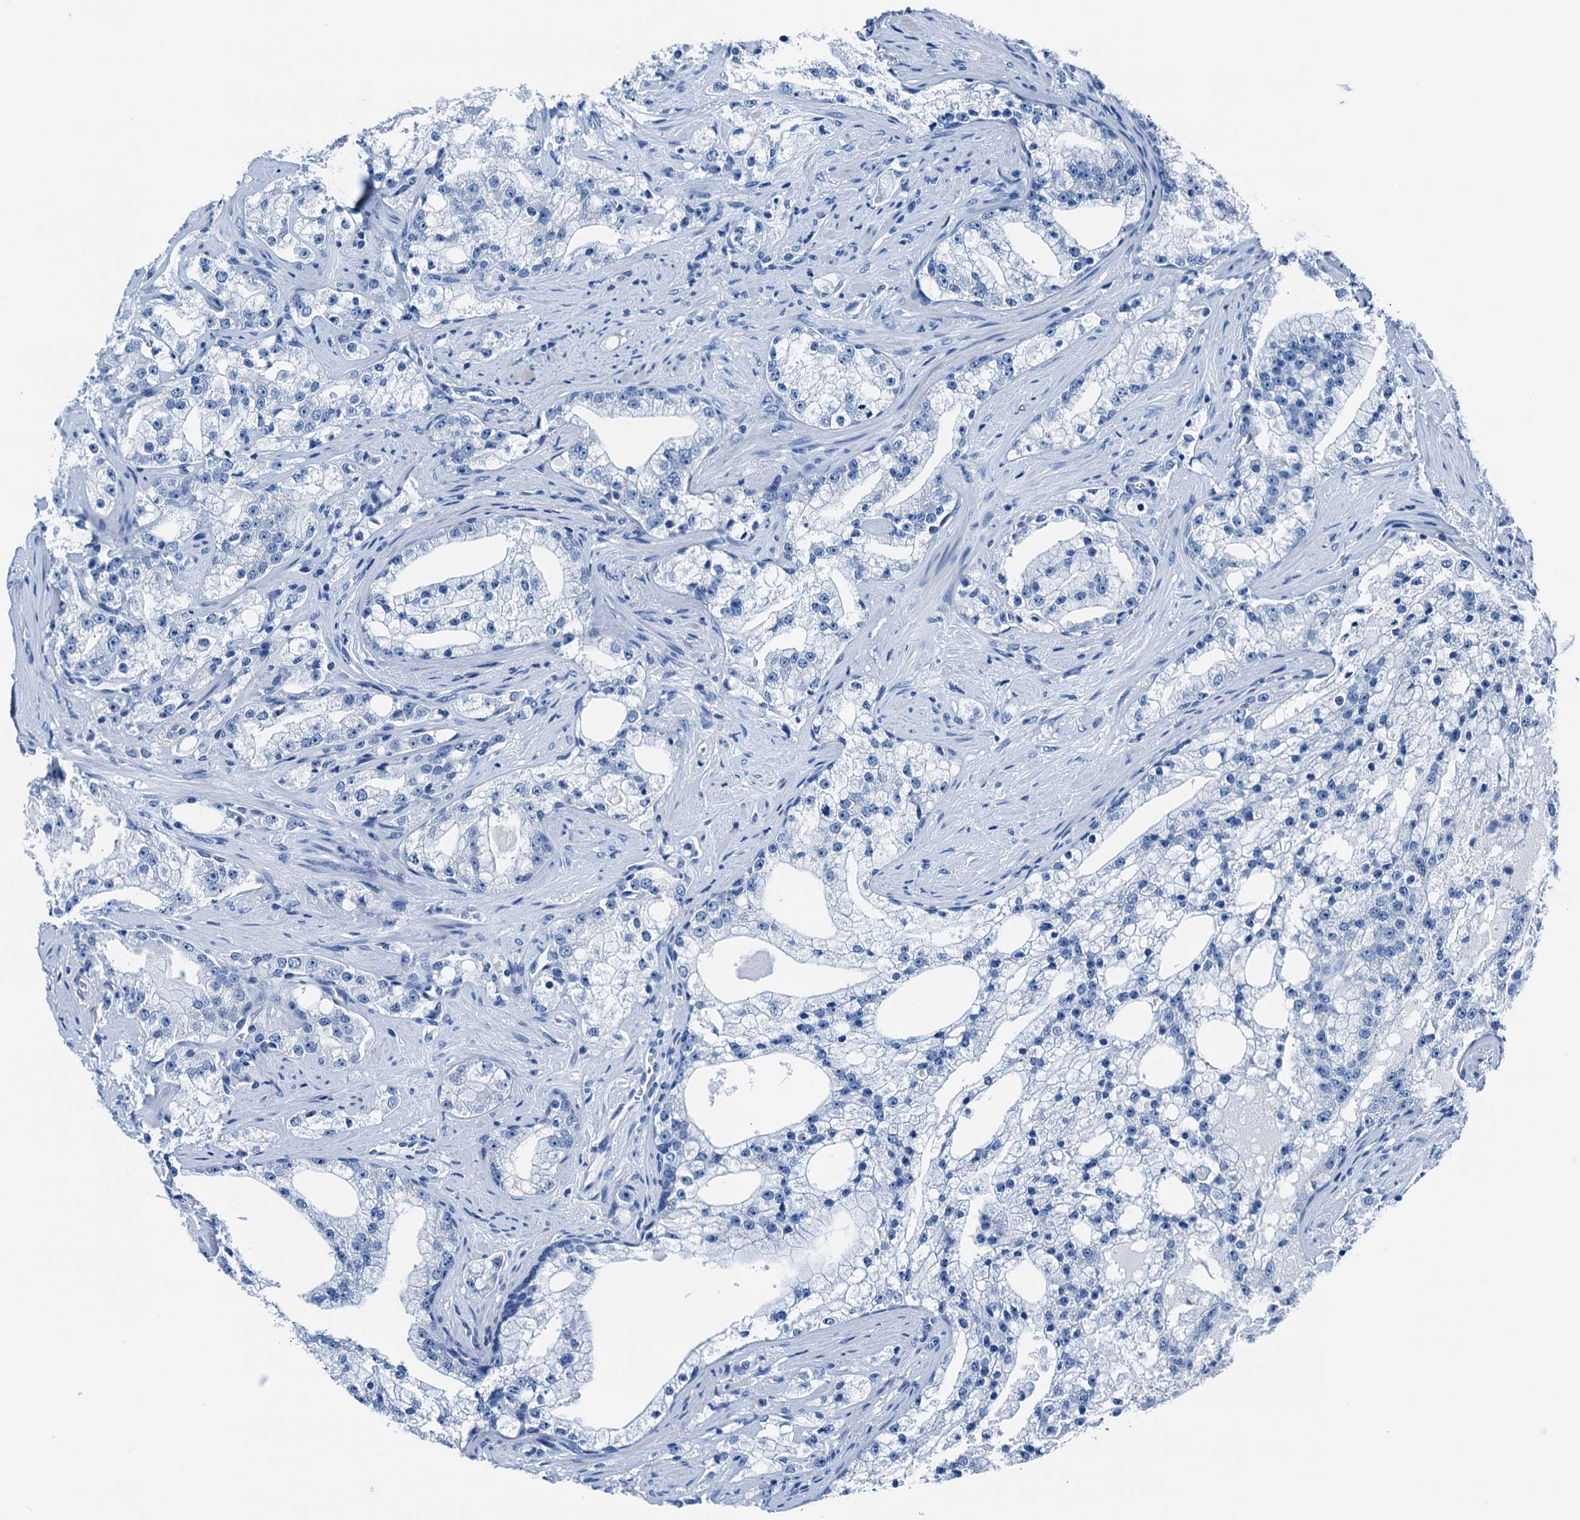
{"staining": {"intensity": "negative", "quantity": "none", "location": "none"}, "tissue": "prostate cancer", "cell_type": "Tumor cells", "image_type": "cancer", "snomed": [{"axis": "morphology", "description": "Adenocarcinoma, High grade"}, {"axis": "topography", "description": "Prostate"}], "caption": "Immunohistochemical staining of human high-grade adenocarcinoma (prostate) demonstrates no significant staining in tumor cells.", "gene": "CBLN3", "patient": {"sex": "male", "age": 64}}